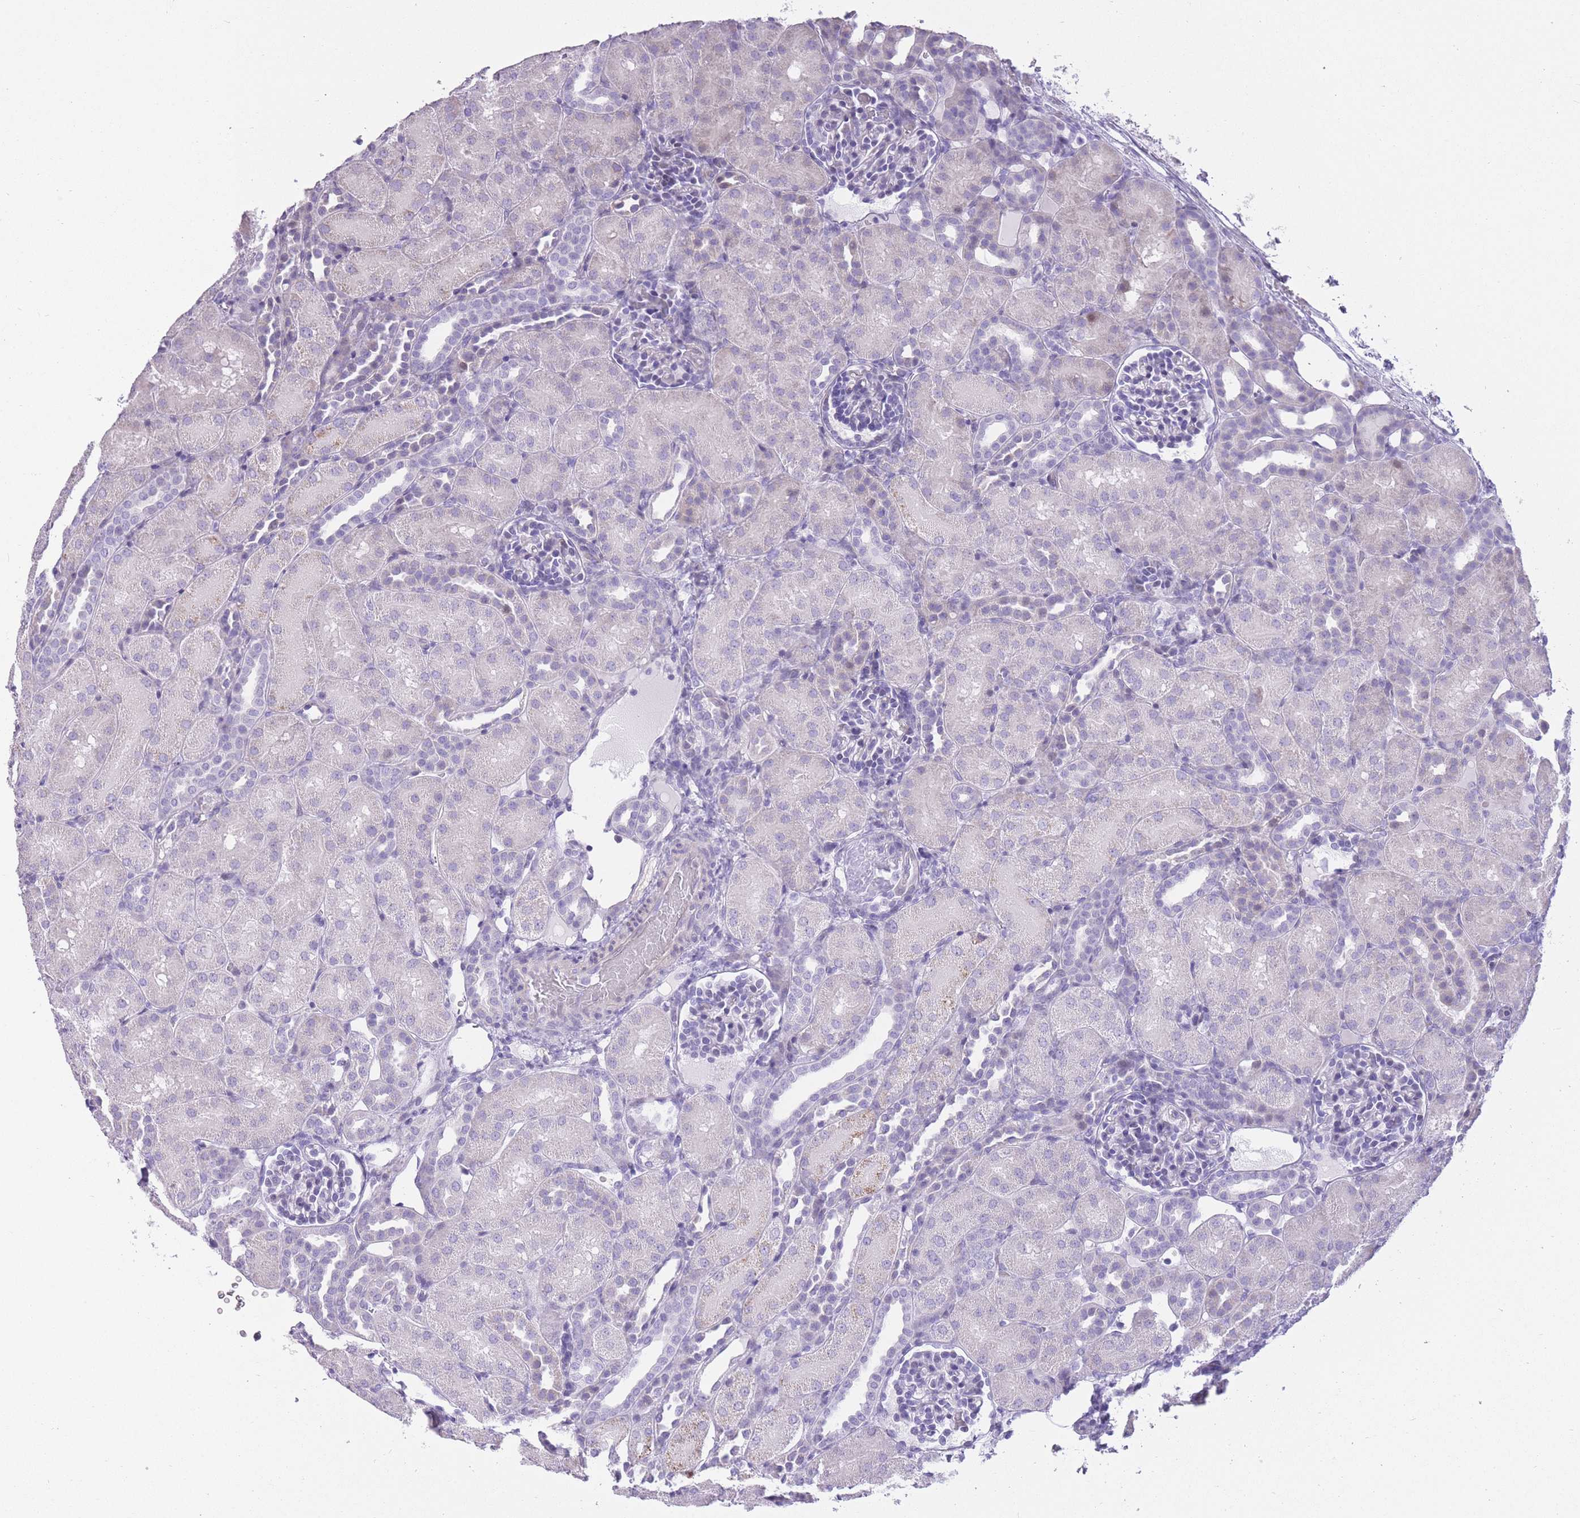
{"staining": {"intensity": "negative", "quantity": "none", "location": "none"}, "tissue": "kidney", "cell_type": "Cells in glomeruli", "image_type": "normal", "snomed": [{"axis": "morphology", "description": "Normal tissue, NOS"}, {"axis": "topography", "description": "Kidney"}], "caption": "Immunohistochemistry (IHC) of unremarkable kidney exhibits no positivity in cells in glomeruli. (Brightfield microscopy of DAB (3,3'-diaminobenzidine) immunohistochemistry (IHC) at high magnification).", "gene": "WDR70", "patient": {"sex": "male", "age": 1}}